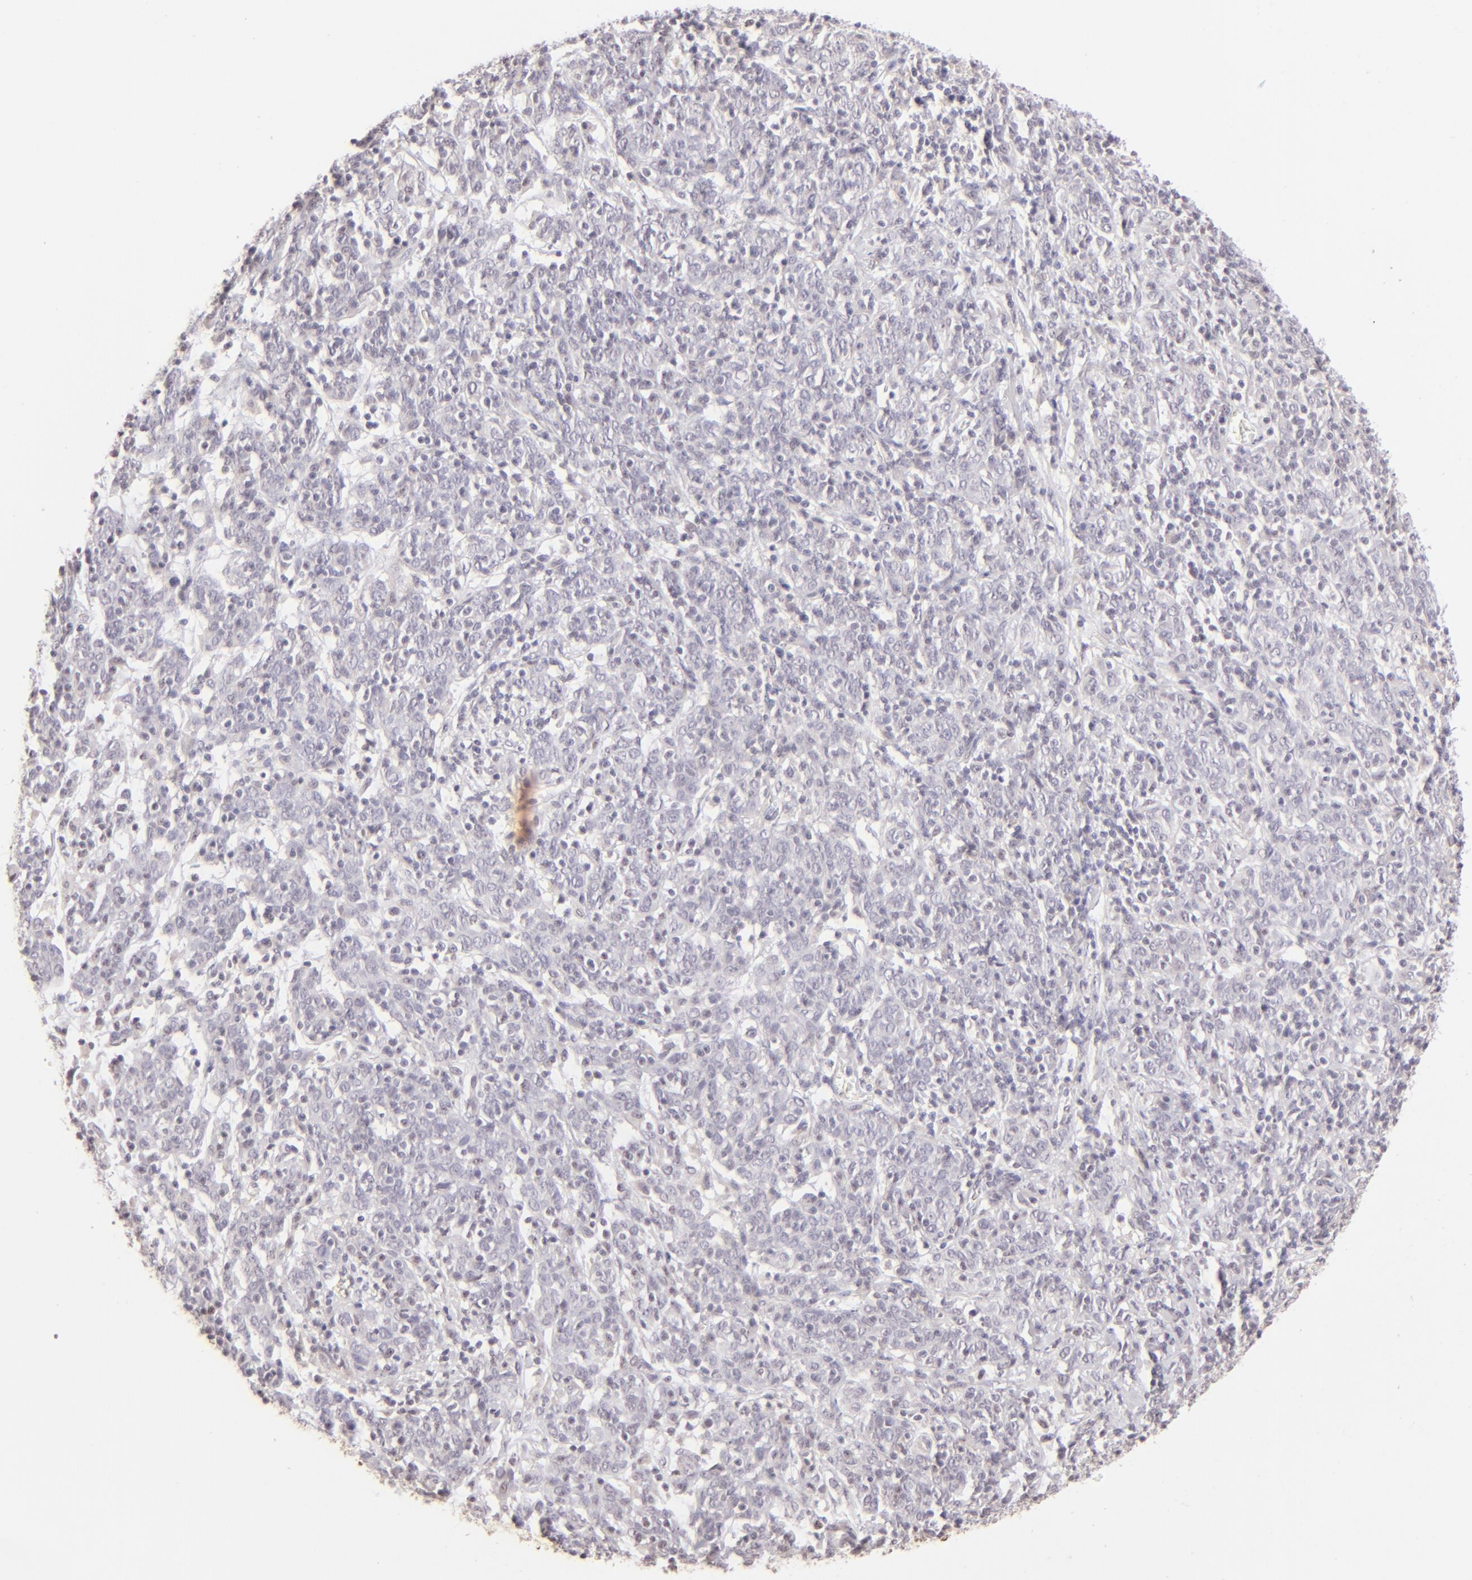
{"staining": {"intensity": "negative", "quantity": "none", "location": "none"}, "tissue": "cervical cancer", "cell_type": "Tumor cells", "image_type": "cancer", "snomed": [{"axis": "morphology", "description": "Normal tissue, NOS"}, {"axis": "morphology", "description": "Squamous cell carcinoma, NOS"}, {"axis": "topography", "description": "Cervix"}], "caption": "The micrograph shows no significant expression in tumor cells of cervical squamous cell carcinoma.", "gene": "MAGEA1", "patient": {"sex": "female", "age": 67}}